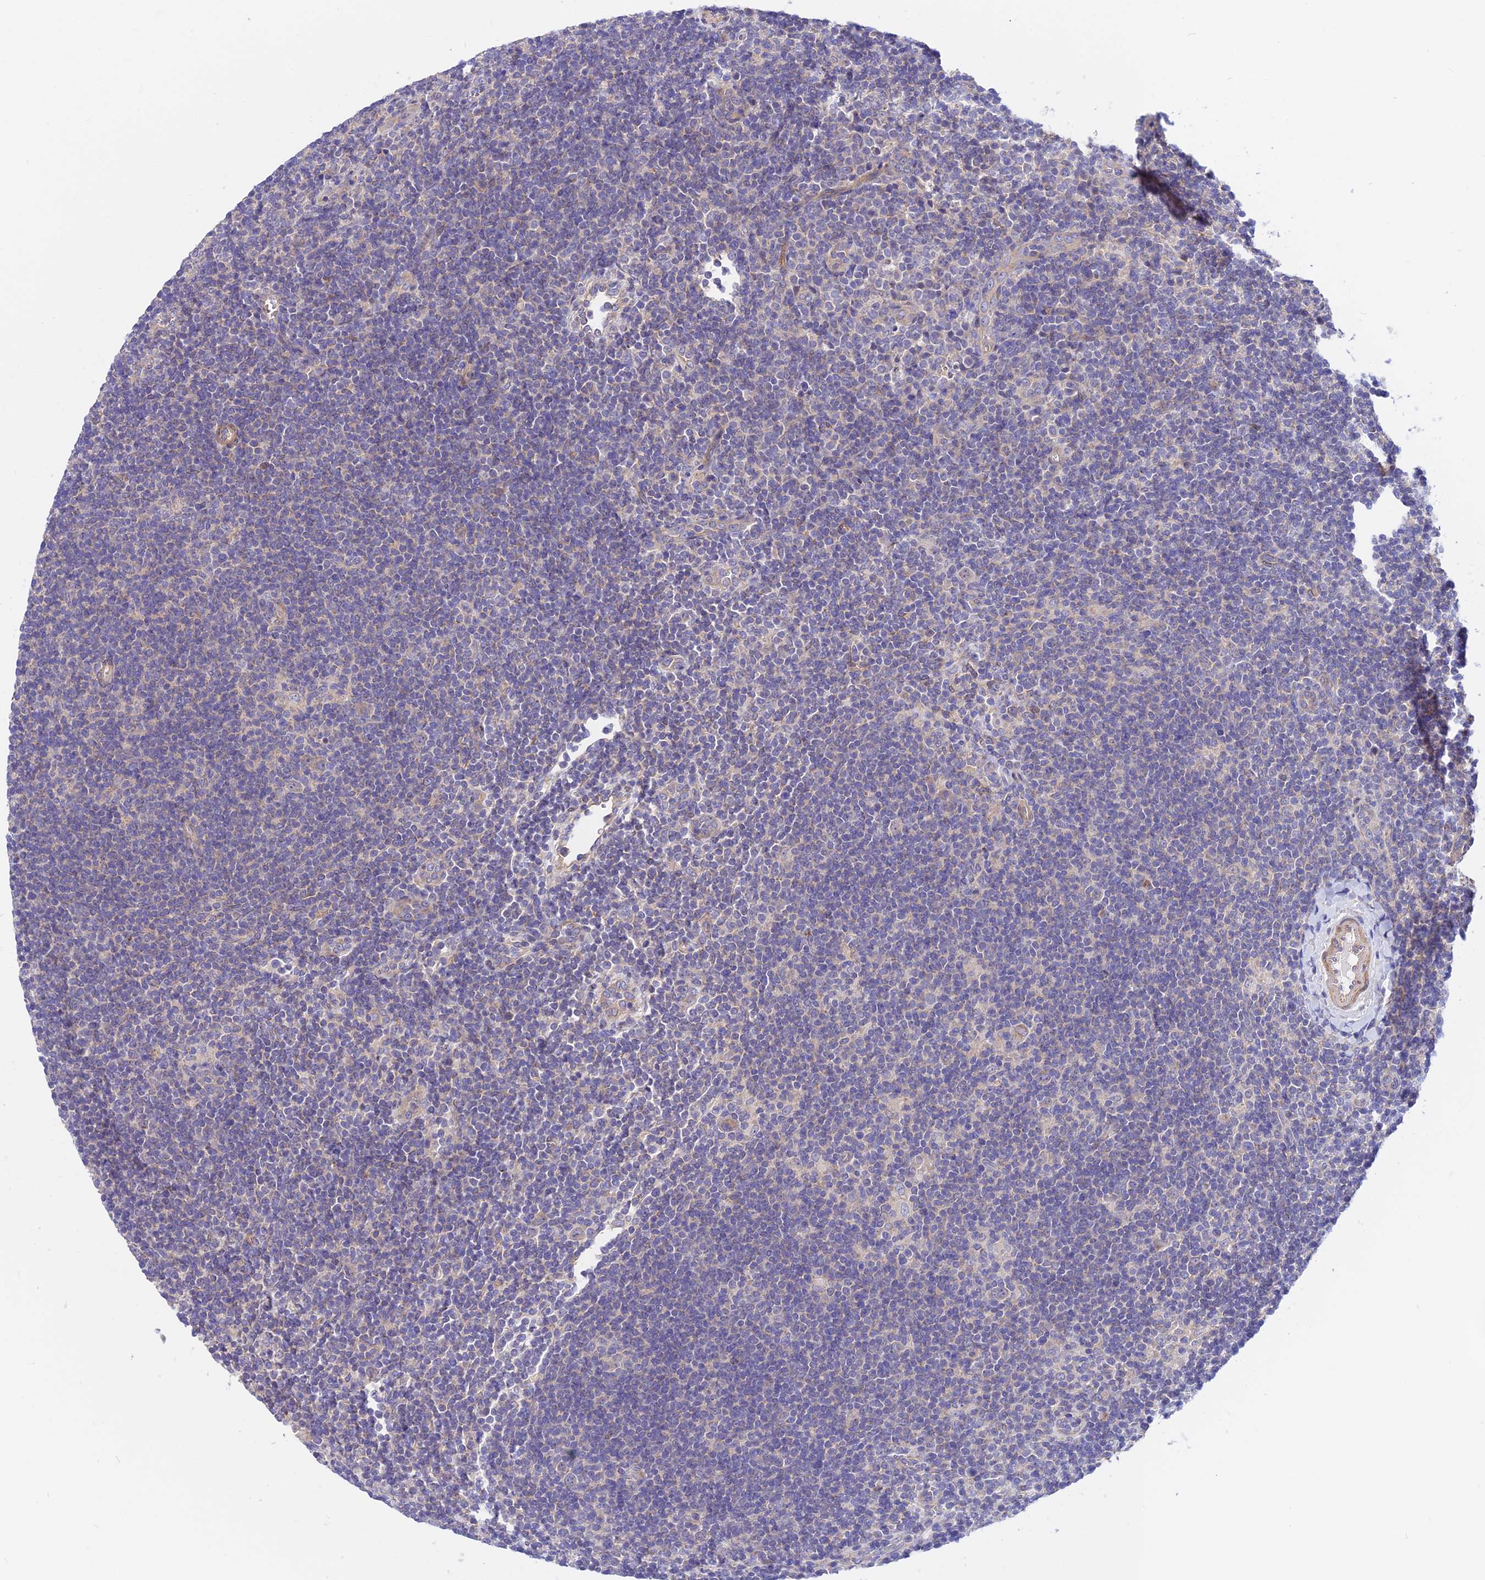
{"staining": {"intensity": "negative", "quantity": "none", "location": "none"}, "tissue": "lymphoma", "cell_type": "Tumor cells", "image_type": "cancer", "snomed": [{"axis": "morphology", "description": "Hodgkin's disease, NOS"}, {"axis": "topography", "description": "Lymph node"}], "caption": "DAB immunohistochemical staining of lymphoma demonstrates no significant staining in tumor cells. (DAB immunohistochemistry (IHC), high magnification).", "gene": "TRIM43B", "patient": {"sex": "female", "age": 57}}